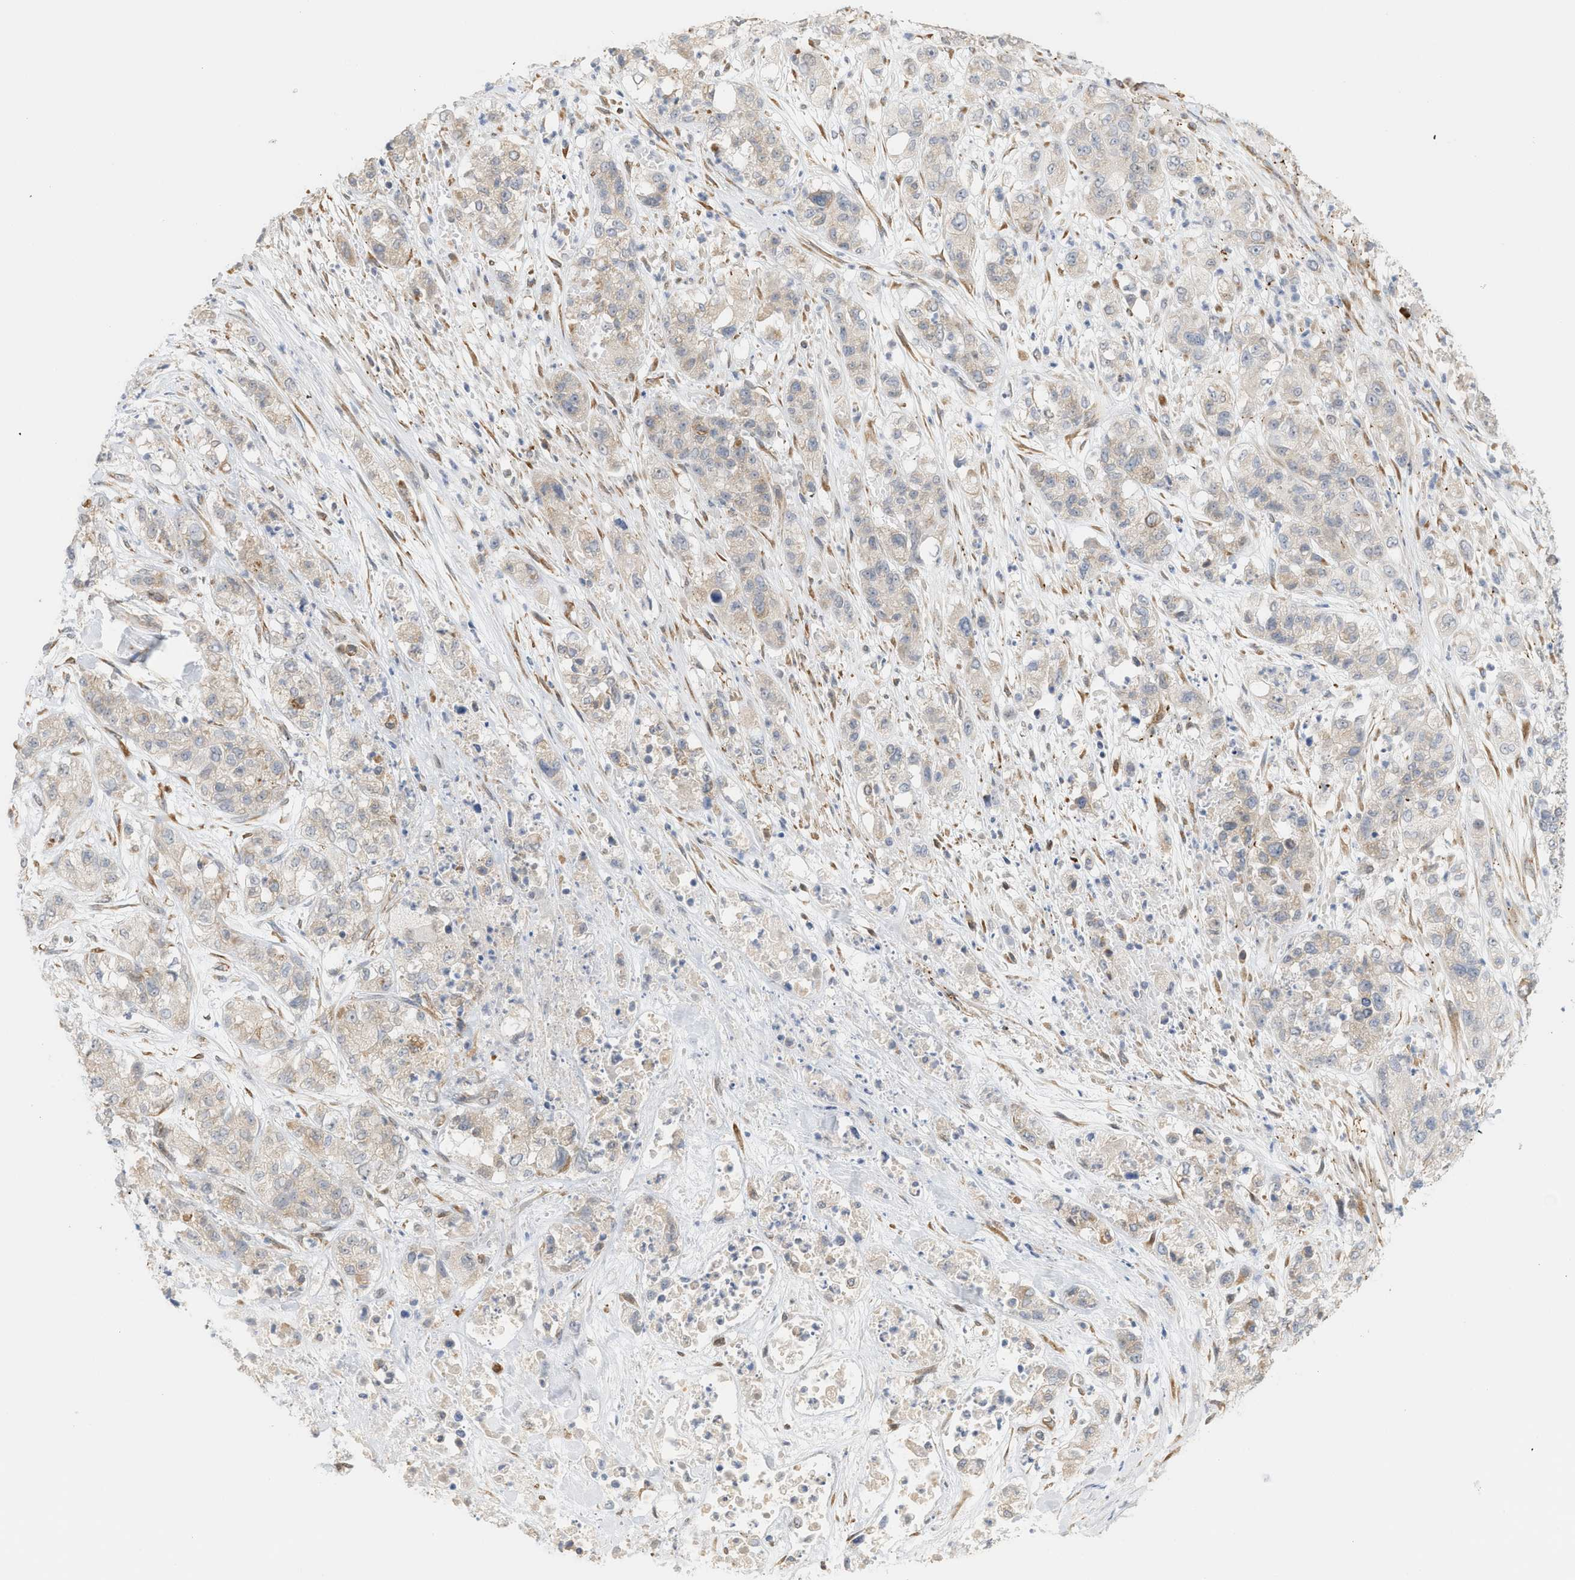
{"staining": {"intensity": "negative", "quantity": "none", "location": "none"}, "tissue": "pancreatic cancer", "cell_type": "Tumor cells", "image_type": "cancer", "snomed": [{"axis": "morphology", "description": "Adenocarcinoma, NOS"}, {"axis": "topography", "description": "Pancreas"}], "caption": "Tumor cells show no significant expression in pancreatic cancer (adenocarcinoma).", "gene": "SVOP", "patient": {"sex": "female", "age": 78}}